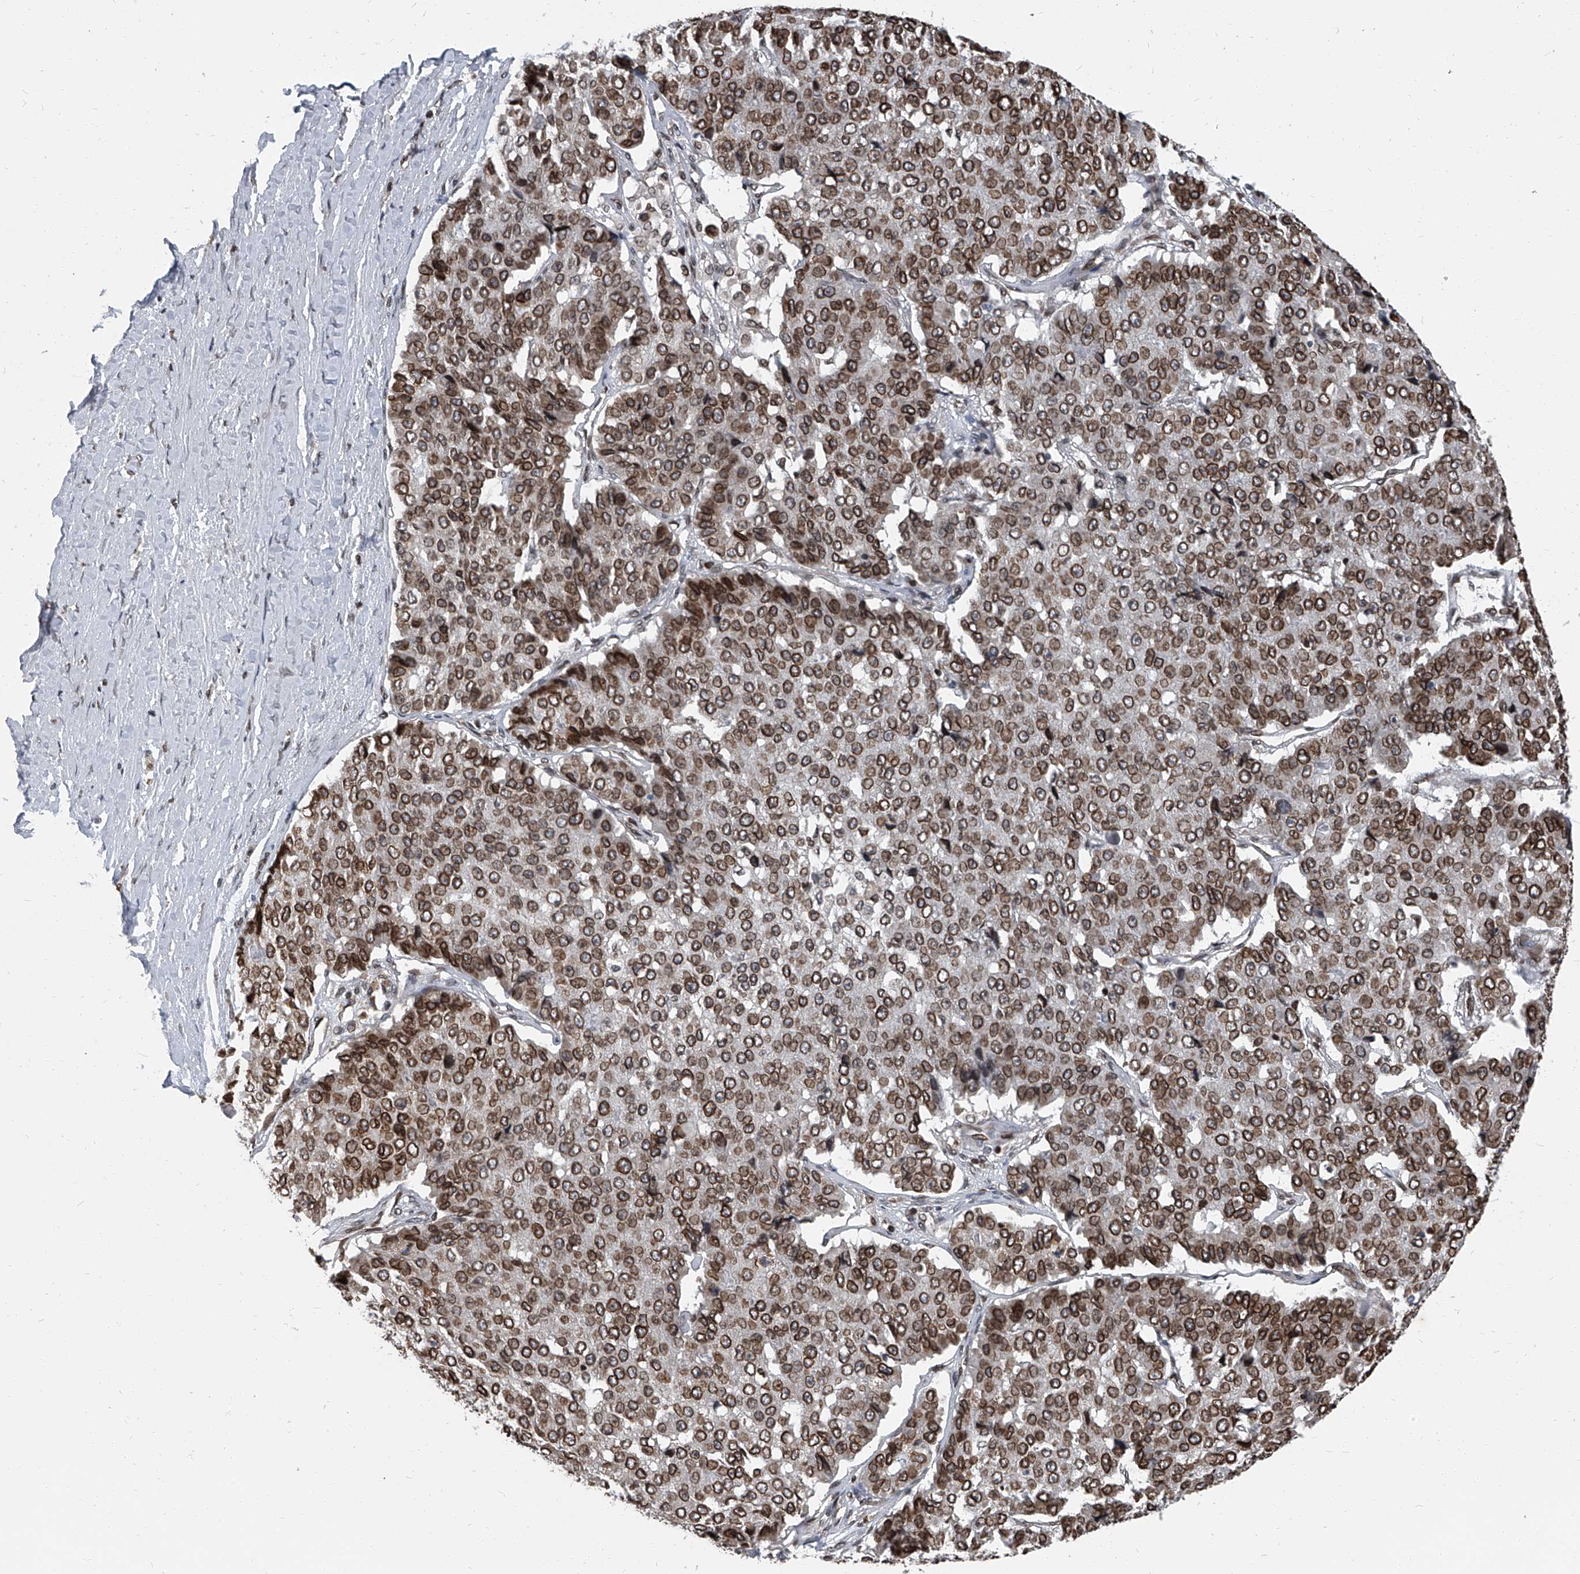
{"staining": {"intensity": "strong", "quantity": ">75%", "location": "cytoplasmic/membranous,nuclear"}, "tissue": "pancreatic cancer", "cell_type": "Tumor cells", "image_type": "cancer", "snomed": [{"axis": "morphology", "description": "Adenocarcinoma, NOS"}, {"axis": "topography", "description": "Pancreas"}], "caption": "Immunohistochemistry image of neoplastic tissue: adenocarcinoma (pancreatic) stained using IHC reveals high levels of strong protein expression localized specifically in the cytoplasmic/membranous and nuclear of tumor cells, appearing as a cytoplasmic/membranous and nuclear brown color.", "gene": "PHF20", "patient": {"sex": "male", "age": 50}}